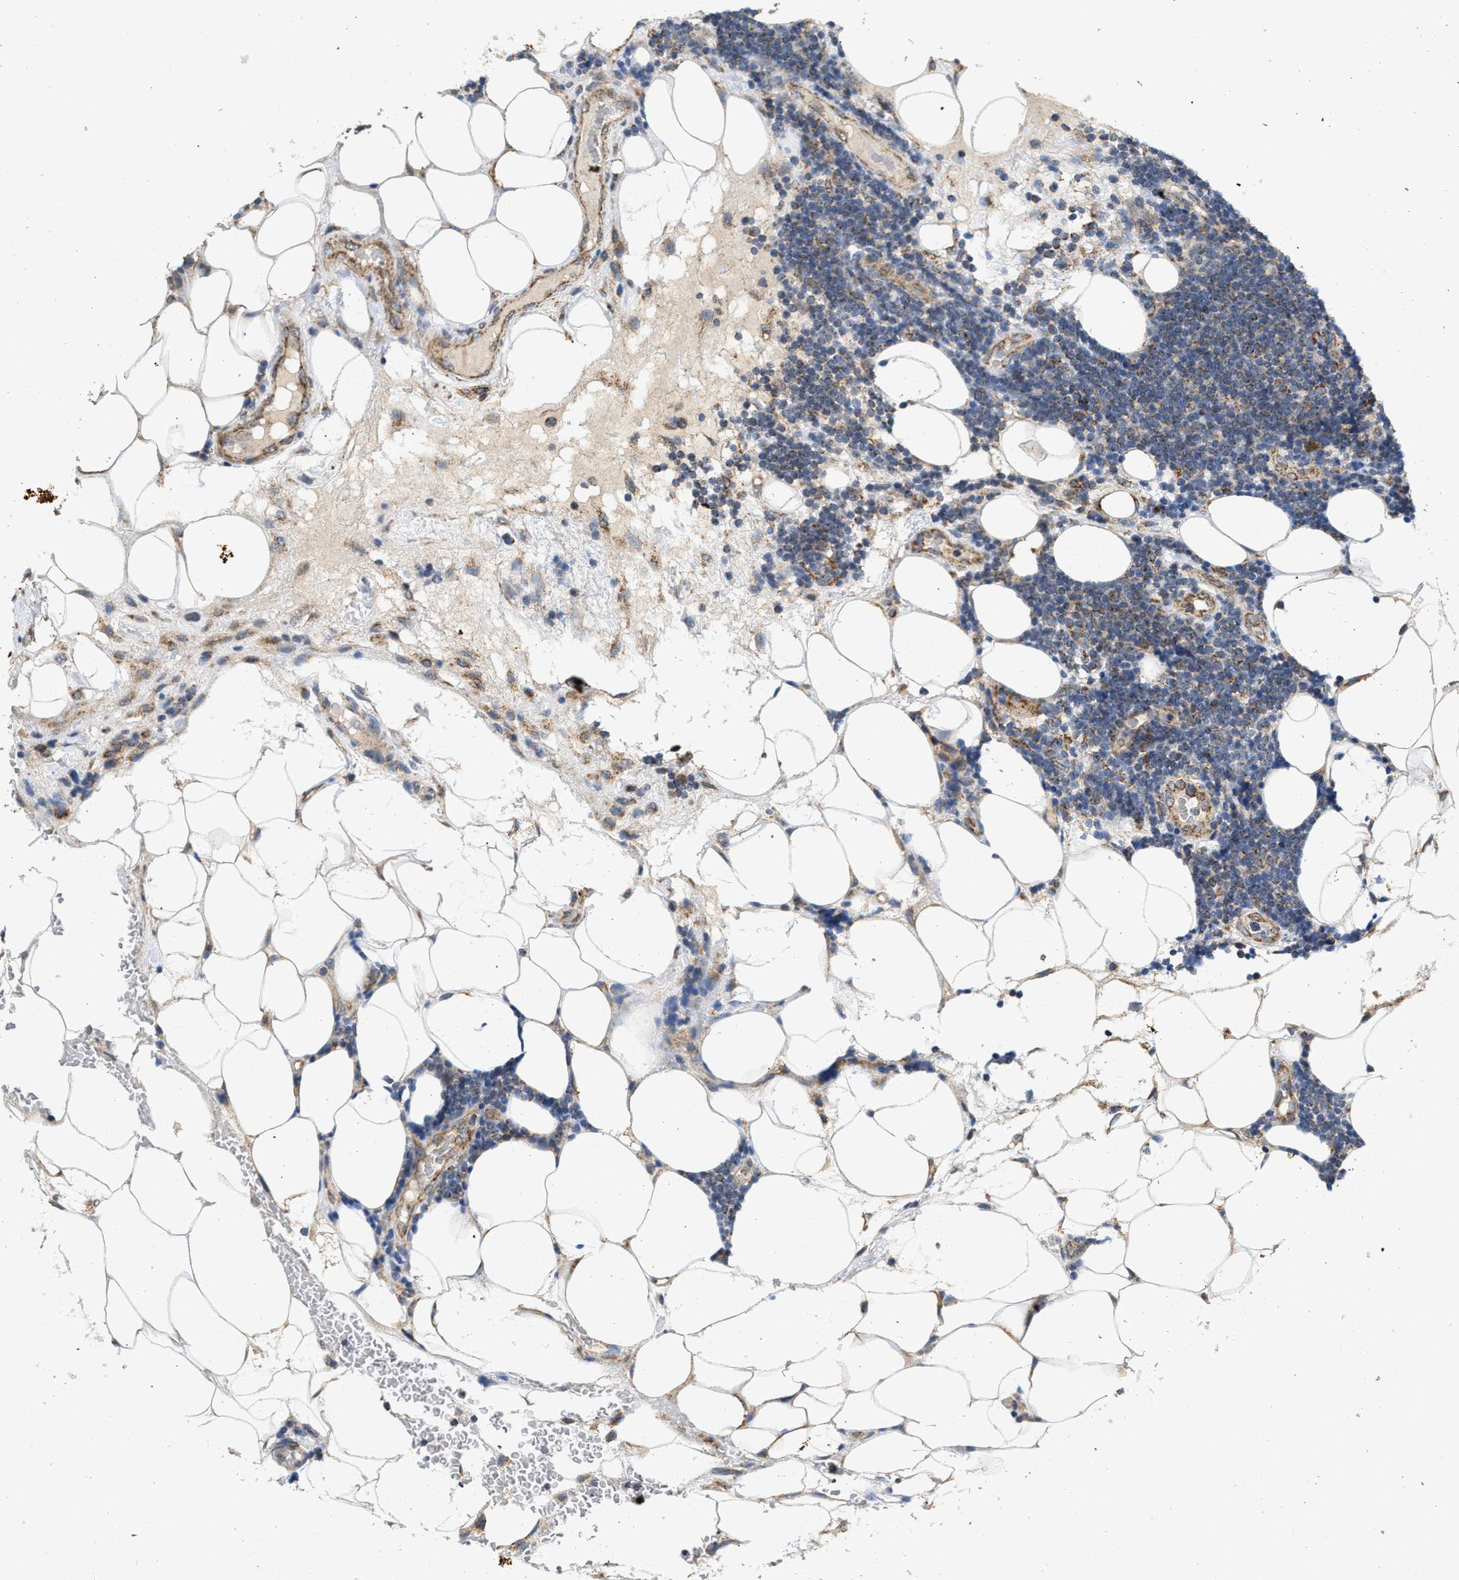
{"staining": {"intensity": "moderate", "quantity": "<25%", "location": "cytoplasmic/membranous"}, "tissue": "lymphoma", "cell_type": "Tumor cells", "image_type": "cancer", "snomed": [{"axis": "morphology", "description": "Malignant lymphoma, non-Hodgkin's type, Low grade"}, {"axis": "topography", "description": "Lymph node"}], "caption": "Lymphoma stained with DAB (3,3'-diaminobenzidine) IHC displays low levels of moderate cytoplasmic/membranous expression in about <25% of tumor cells.", "gene": "TACO1", "patient": {"sex": "male", "age": 83}}